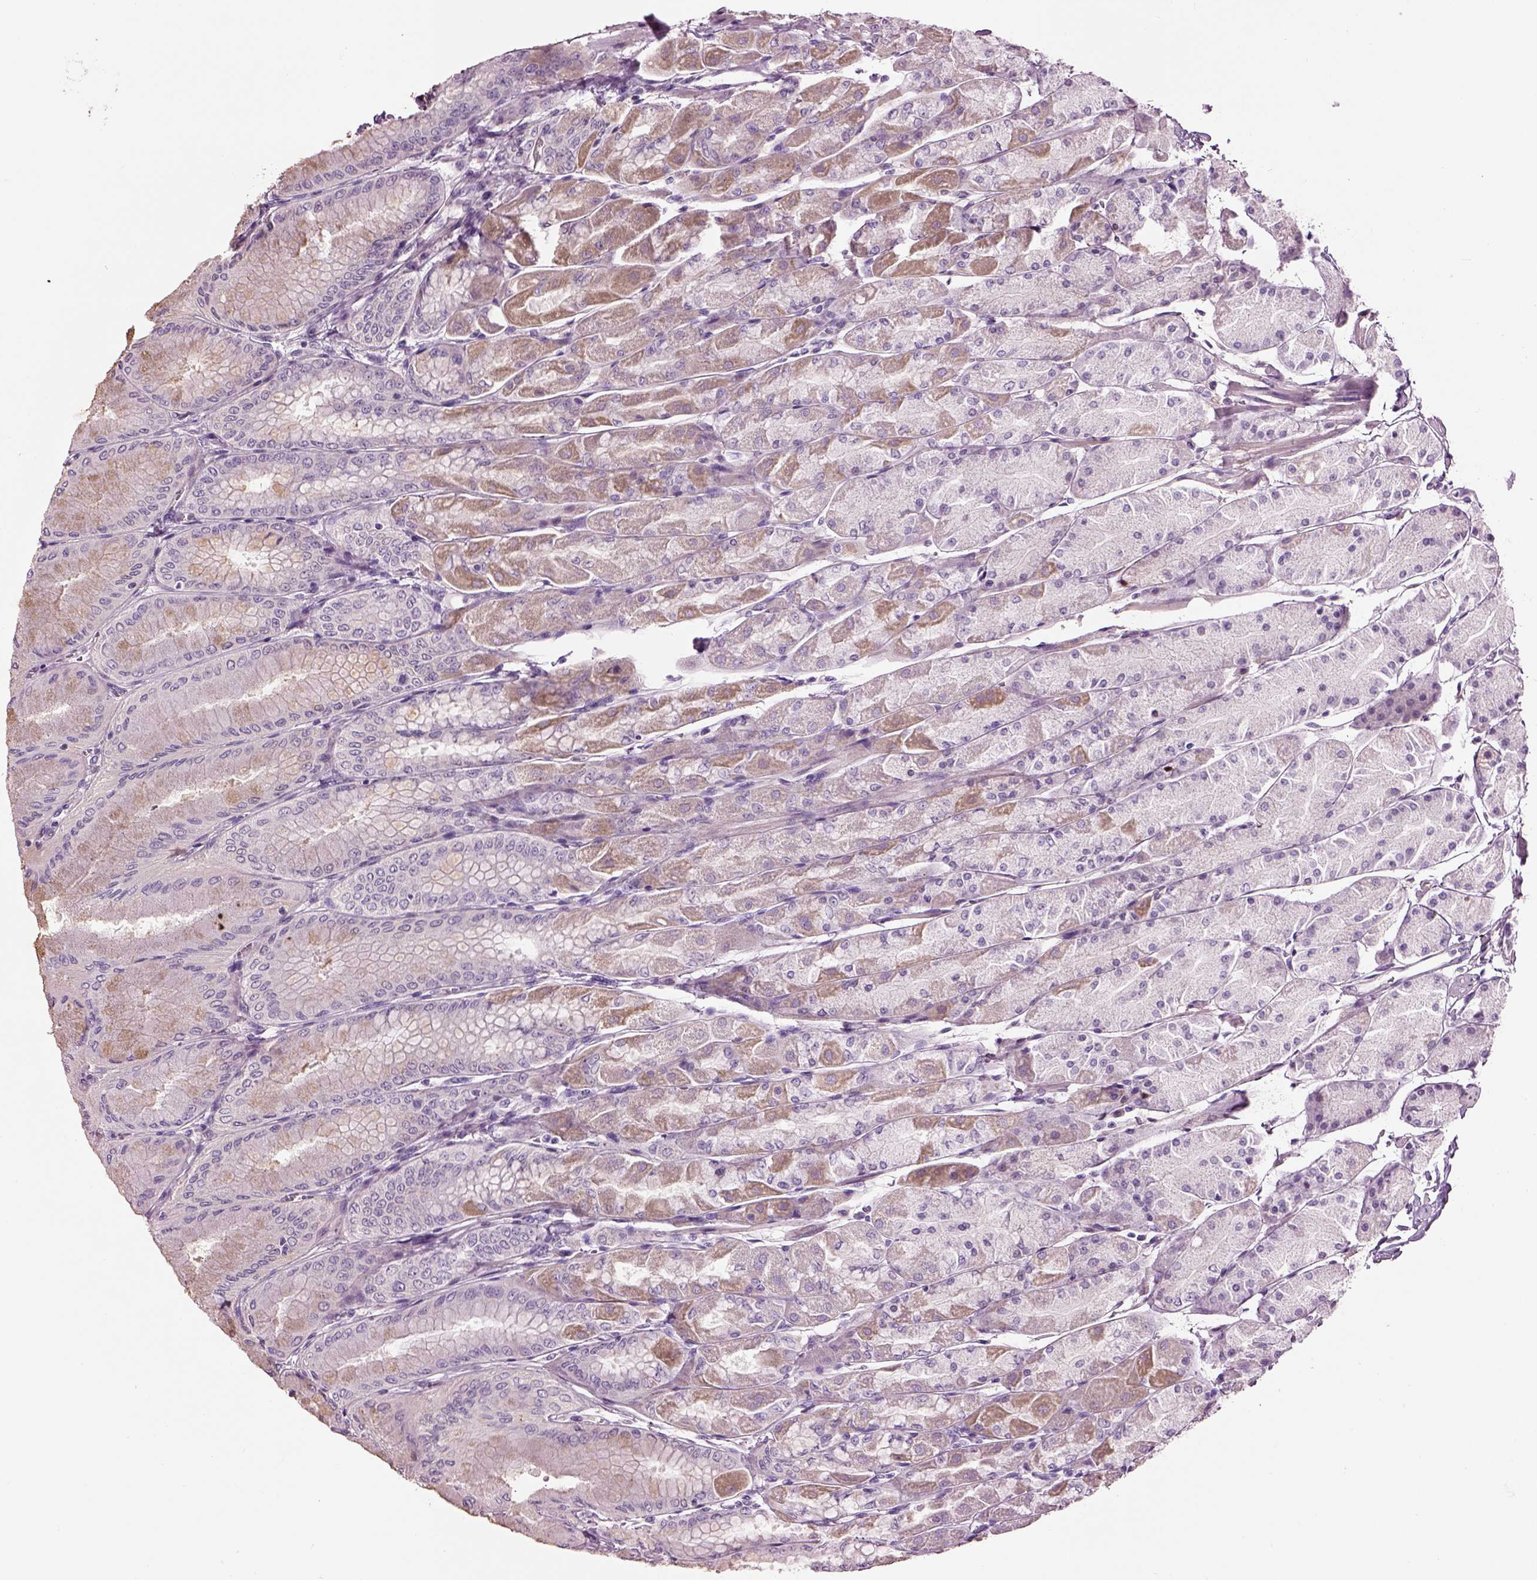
{"staining": {"intensity": "strong", "quantity": "<25%", "location": "nuclear"}, "tissue": "stomach", "cell_type": "Glandular cells", "image_type": "normal", "snomed": [{"axis": "morphology", "description": "Normal tissue, NOS"}, {"axis": "topography", "description": "Stomach, upper"}], "caption": "Immunohistochemistry photomicrograph of unremarkable human stomach stained for a protein (brown), which displays medium levels of strong nuclear staining in approximately <25% of glandular cells.", "gene": "DDX3X", "patient": {"sex": "male", "age": 60}}